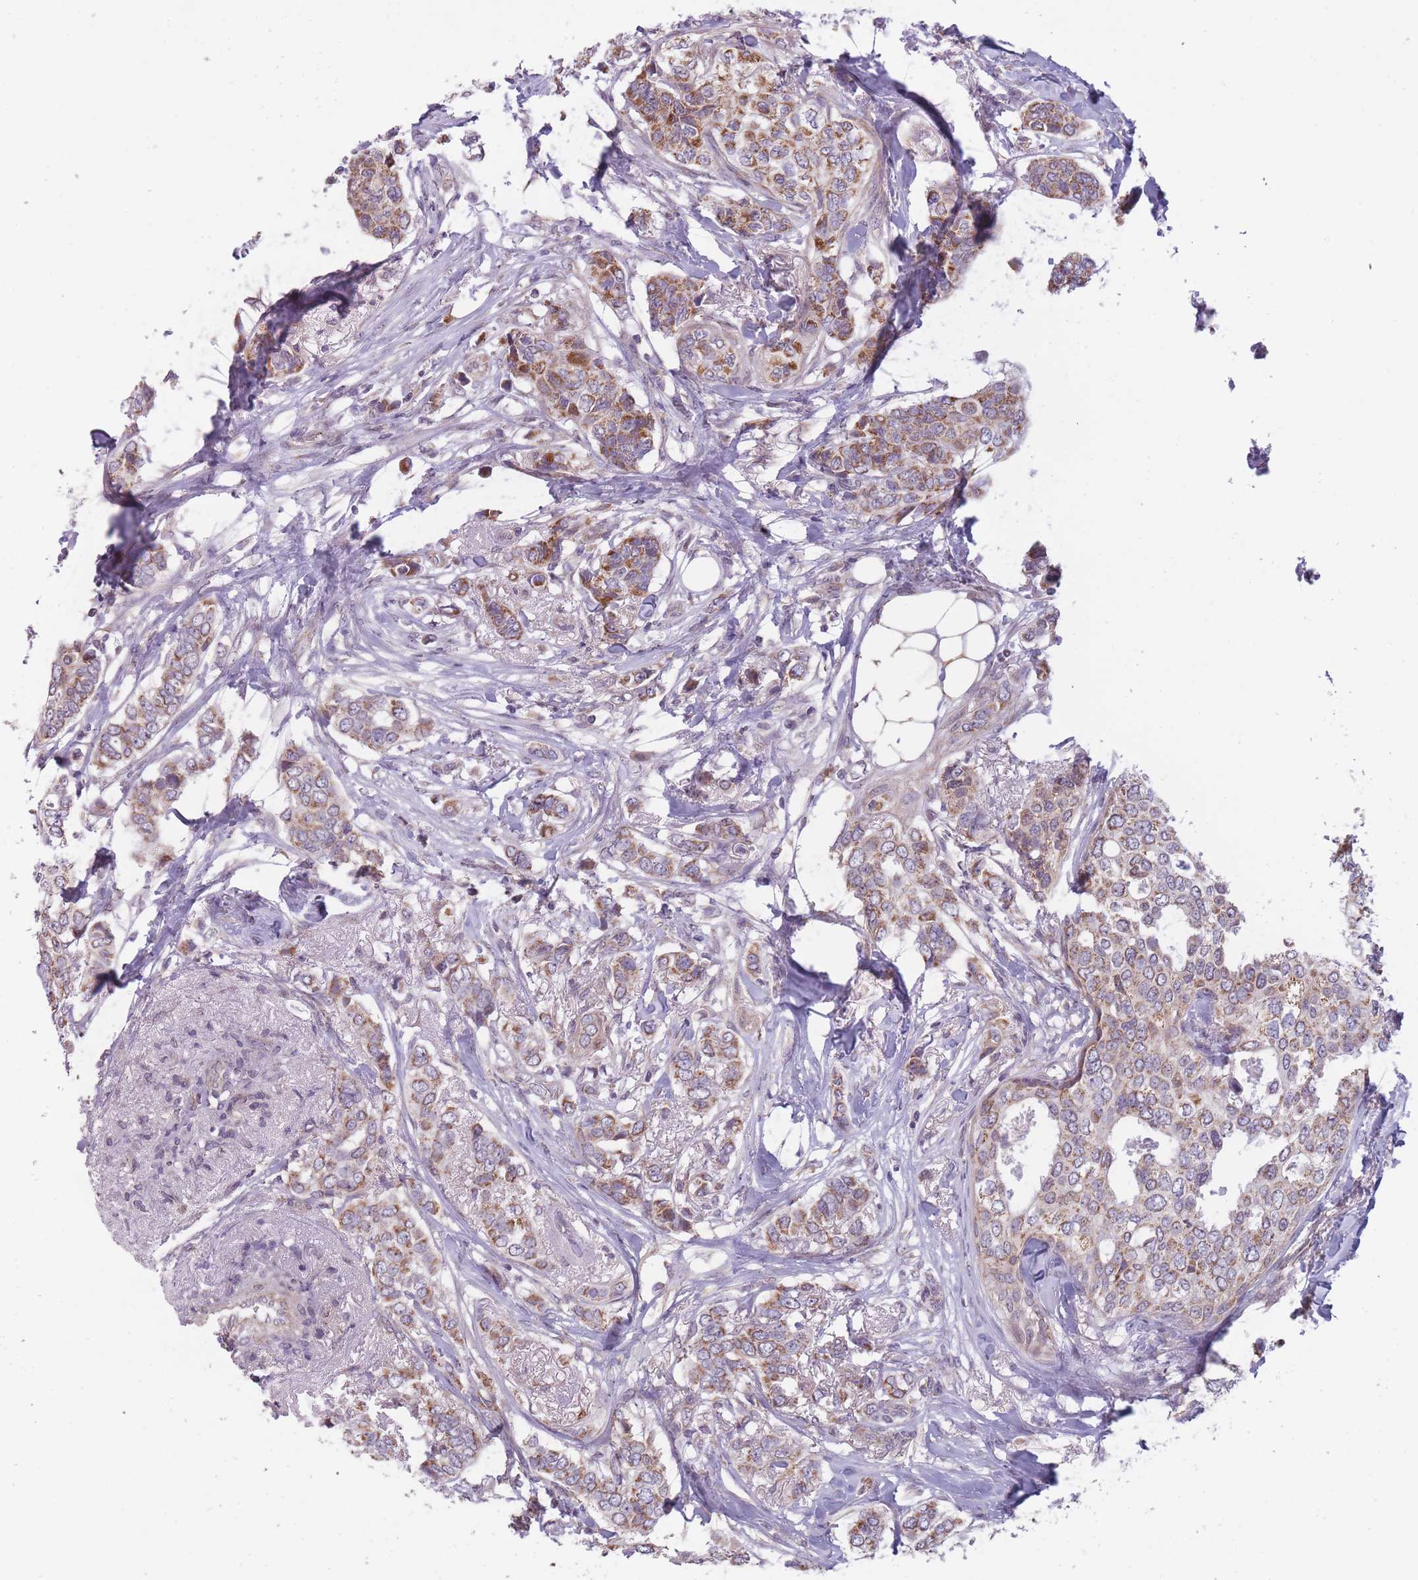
{"staining": {"intensity": "moderate", "quantity": ">75%", "location": "cytoplasmic/membranous"}, "tissue": "breast cancer", "cell_type": "Tumor cells", "image_type": "cancer", "snomed": [{"axis": "morphology", "description": "Lobular carcinoma"}, {"axis": "topography", "description": "Breast"}], "caption": "Lobular carcinoma (breast) was stained to show a protein in brown. There is medium levels of moderate cytoplasmic/membranous expression in approximately >75% of tumor cells.", "gene": "MRPS18C", "patient": {"sex": "female", "age": 51}}